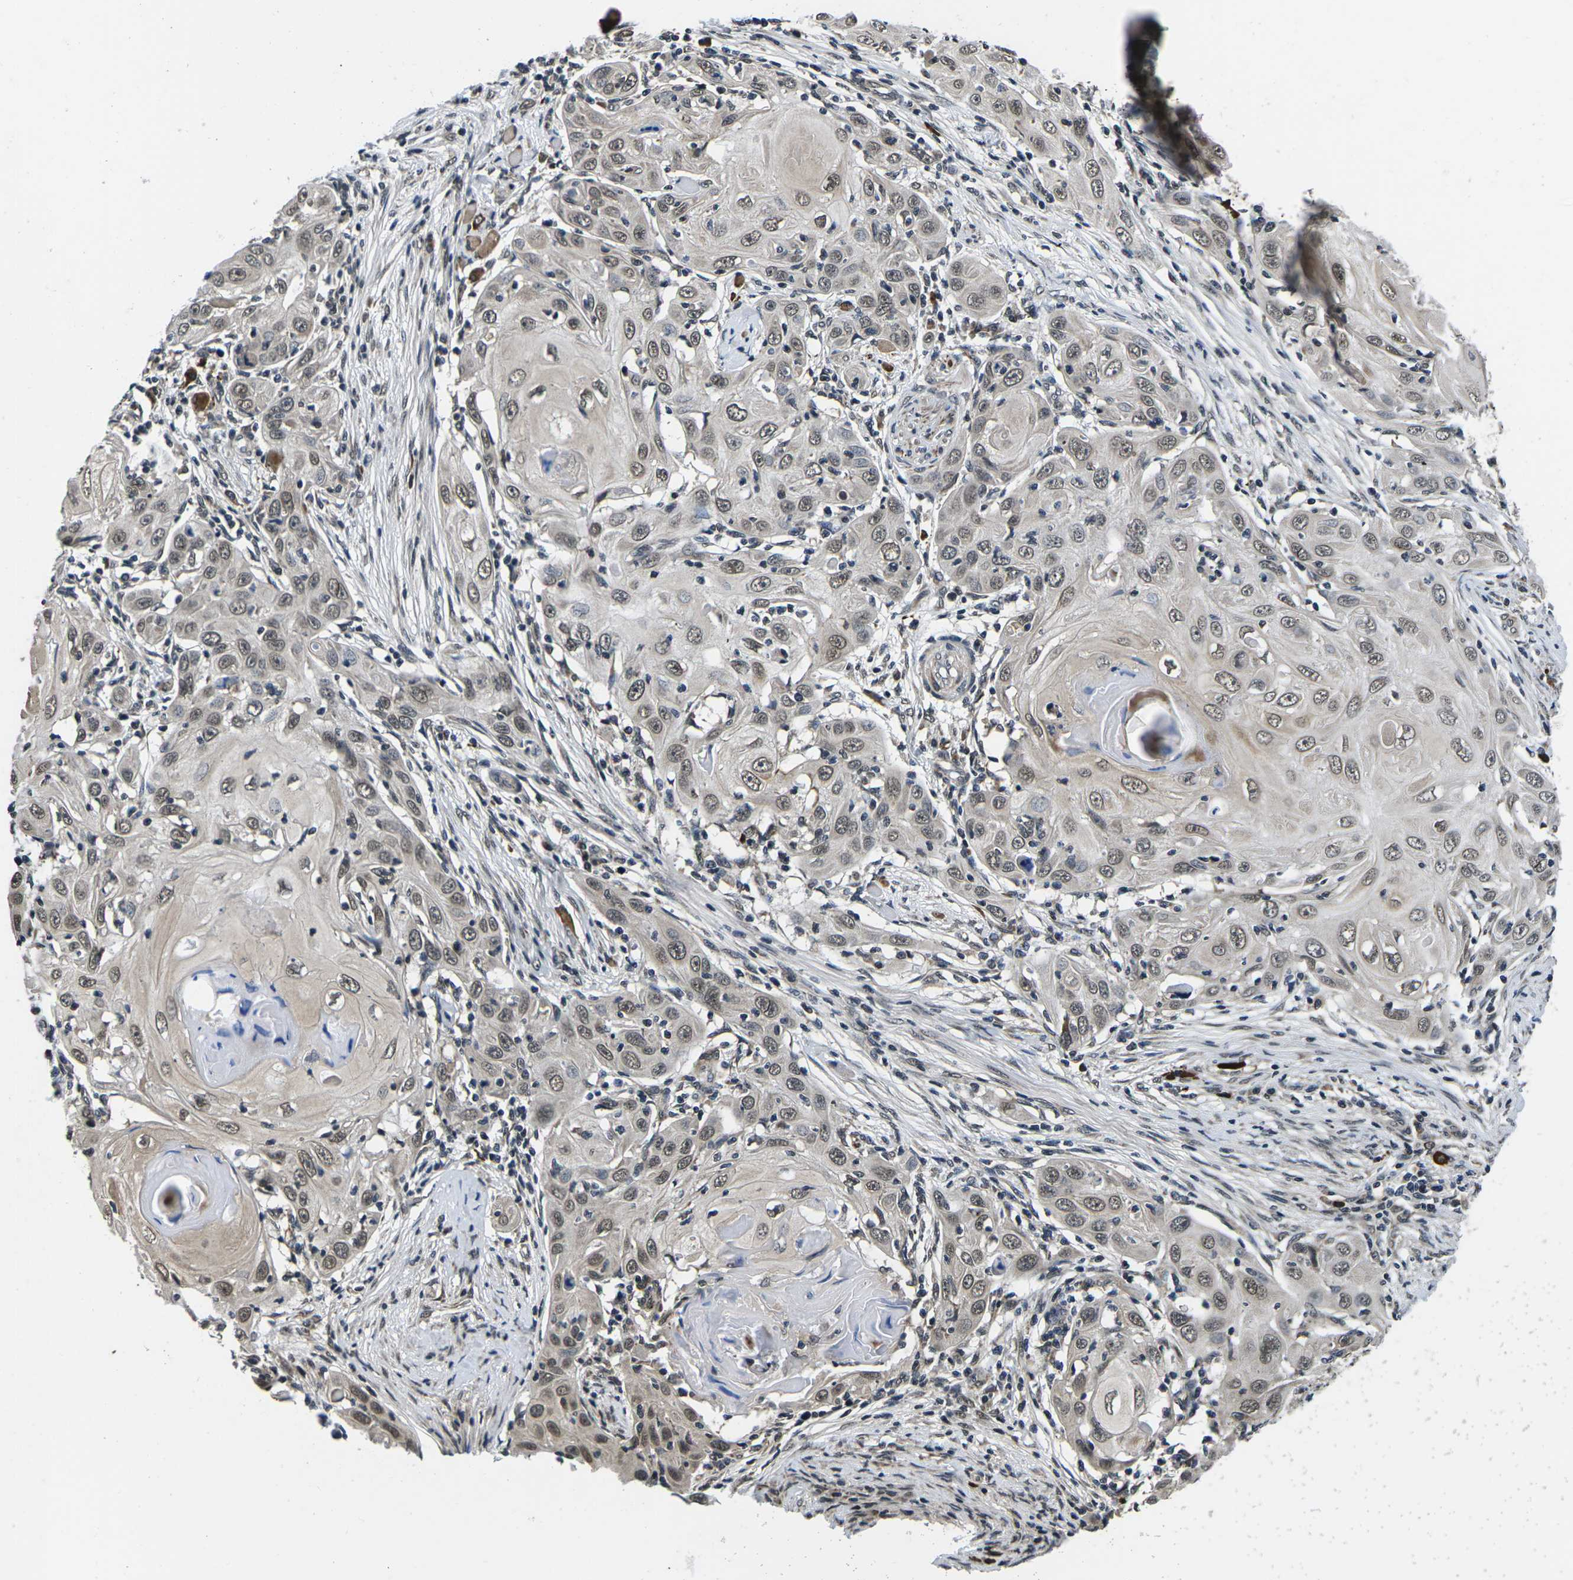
{"staining": {"intensity": "weak", "quantity": ">75%", "location": "nuclear"}, "tissue": "skin cancer", "cell_type": "Tumor cells", "image_type": "cancer", "snomed": [{"axis": "morphology", "description": "Squamous cell carcinoma, NOS"}, {"axis": "topography", "description": "Skin"}], "caption": "A brown stain highlights weak nuclear positivity of a protein in skin cancer tumor cells.", "gene": "CCNE1", "patient": {"sex": "female", "age": 88}}